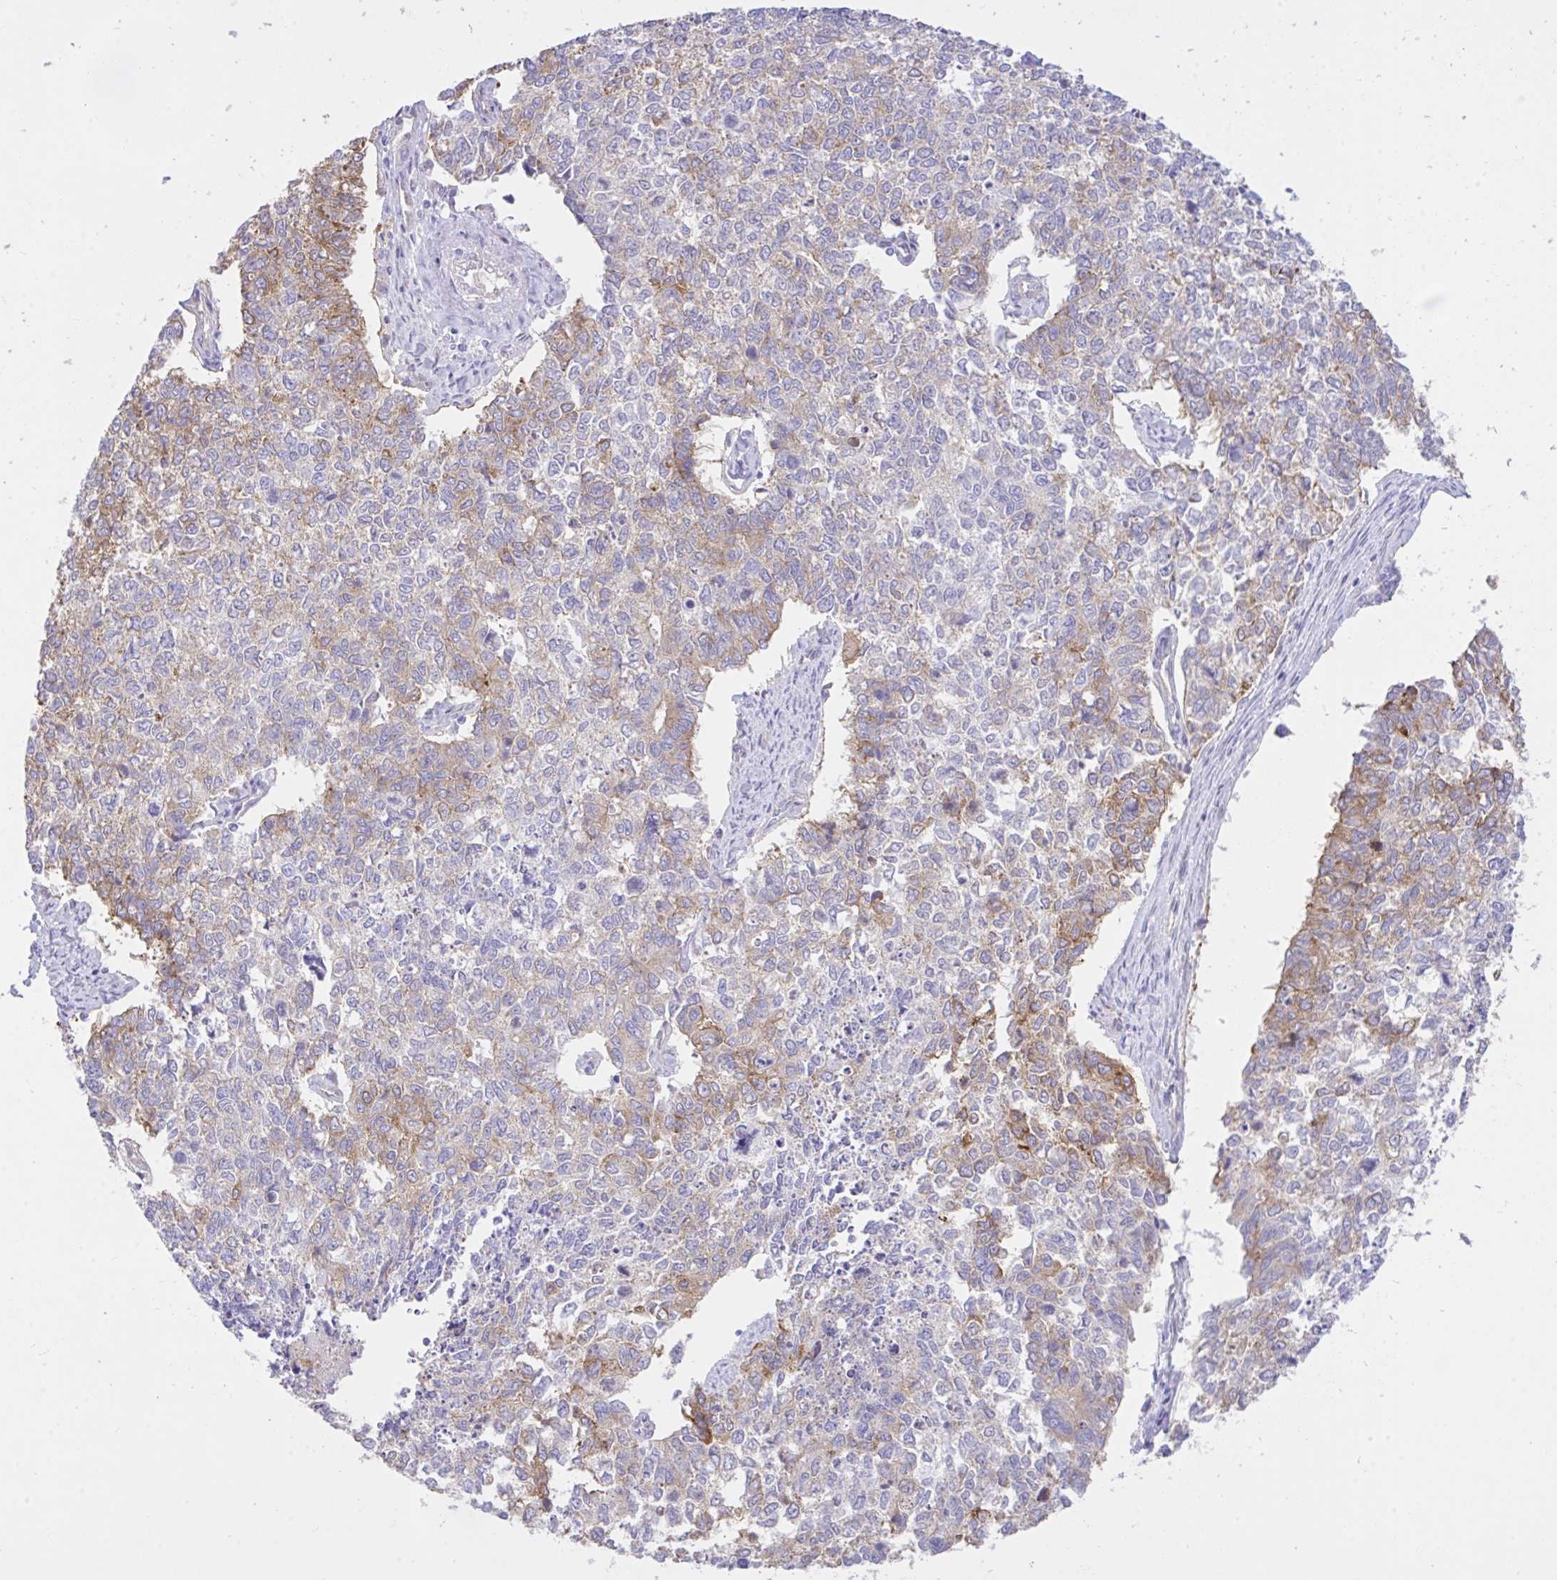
{"staining": {"intensity": "moderate", "quantity": "25%-75%", "location": "cytoplasmic/membranous"}, "tissue": "cervical cancer", "cell_type": "Tumor cells", "image_type": "cancer", "snomed": [{"axis": "morphology", "description": "Adenocarcinoma, NOS"}, {"axis": "topography", "description": "Cervix"}], "caption": "This image shows cervical adenocarcinoma stained with immunohistochemistry (IHC) to label a protein in brown. The cytoplasmic/membranous of tumor cells show moderate positivity for the protein. Nuclei are counter-stained blue.", "gene": "EEF1A2", "patient": {"sex": "female", "age": 63}}